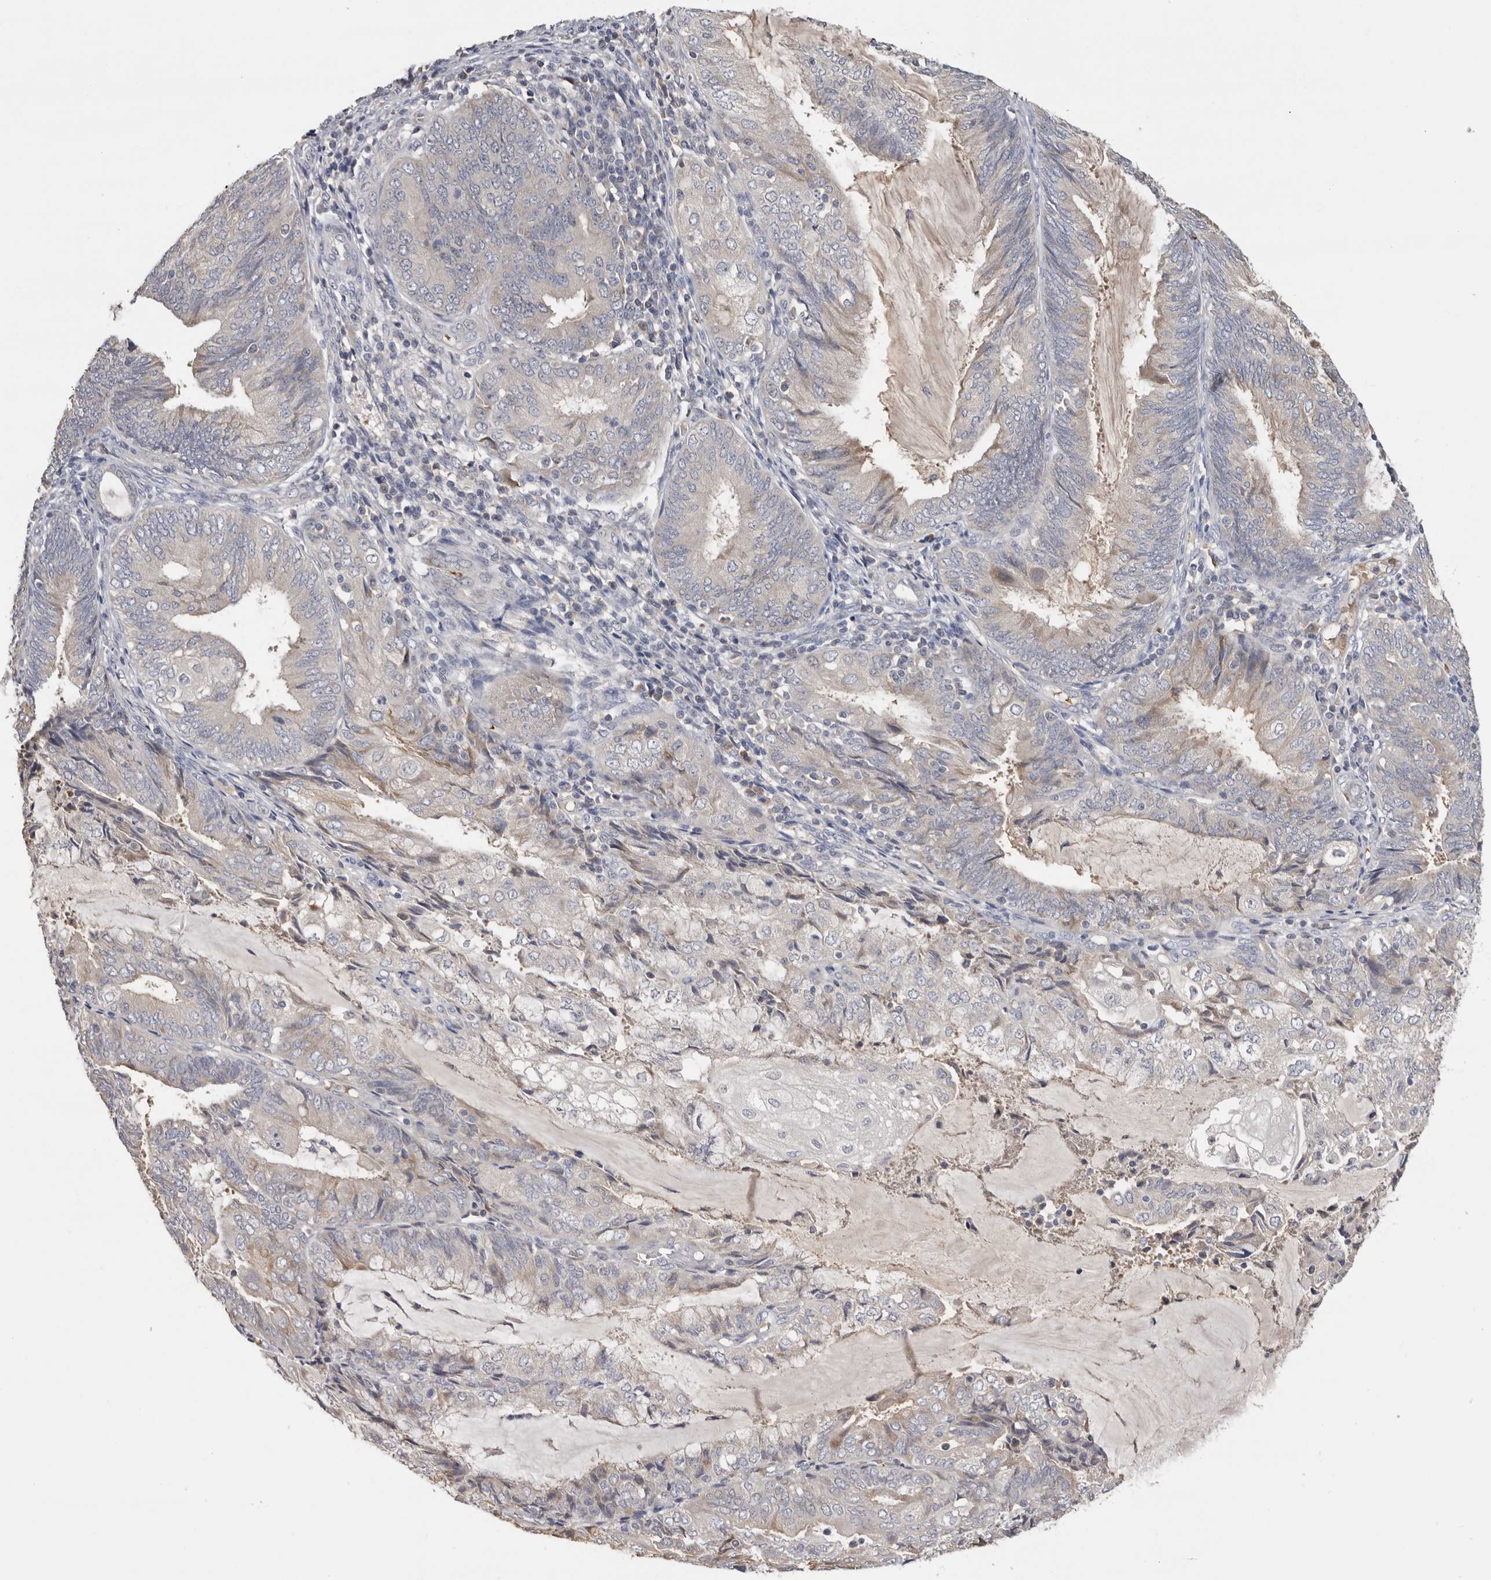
{"staining": {"intensity": "negative", "quantity": "none", "location": "none"}, "tissue": "endometrial cancer", "cell_type": "Tumor cells", "image_type": "cancer", "snomed": [{"axis": "morphology", "description": "Adenocarcinoma, NOS"}, {"axis": "topography", "description": "Endometrium"}], "caption": "The photomicrograph exhibits no significant positivity in tumor cells of endometrial adenocarcinoma.", "gene": "KIF2B", "patient": {"sex": "female", "age": 81}}